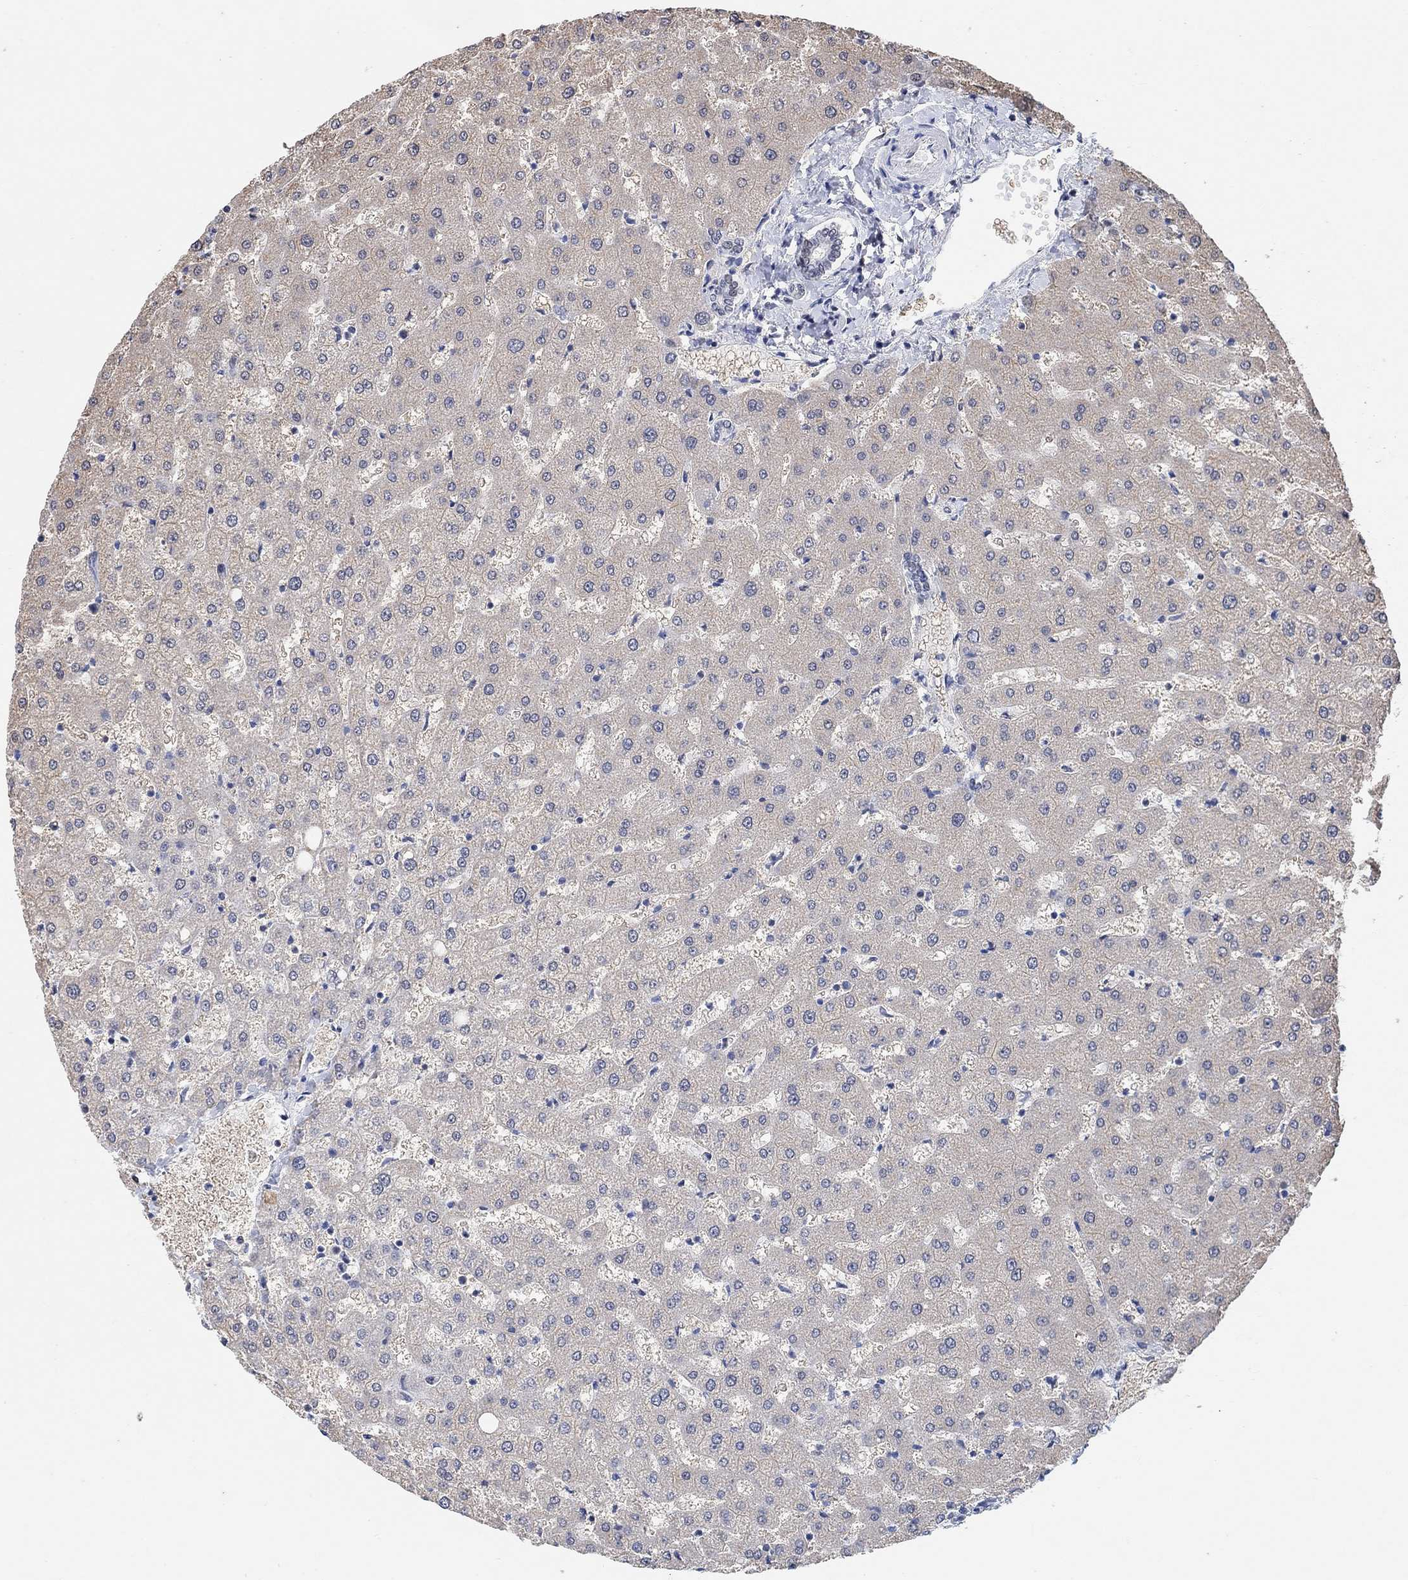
{"staining": {"intensity": "negative", "quantity": "none", "location": "none"}, "tissue": "liver", "cell_type": "Cholangiocytes", "image_type": "normal", "snomed": [{"axis": "morphology", "description": "Normal tissue, NOS"}, {"axis": "topography", "description": "Liver"}], "caption": "An immunohistochemistry (IHC) photomicrograph of unremarkable liver is shown. There is no staining in cholangiocytes of liver. (Stains: DAB immunohistochemistry (IHC) with hematoxylin counter stain, Microscopy: brightfield microscopy at high magnification).", "gene": "USP39", "patient": {"sex": "female", "age": 50}}